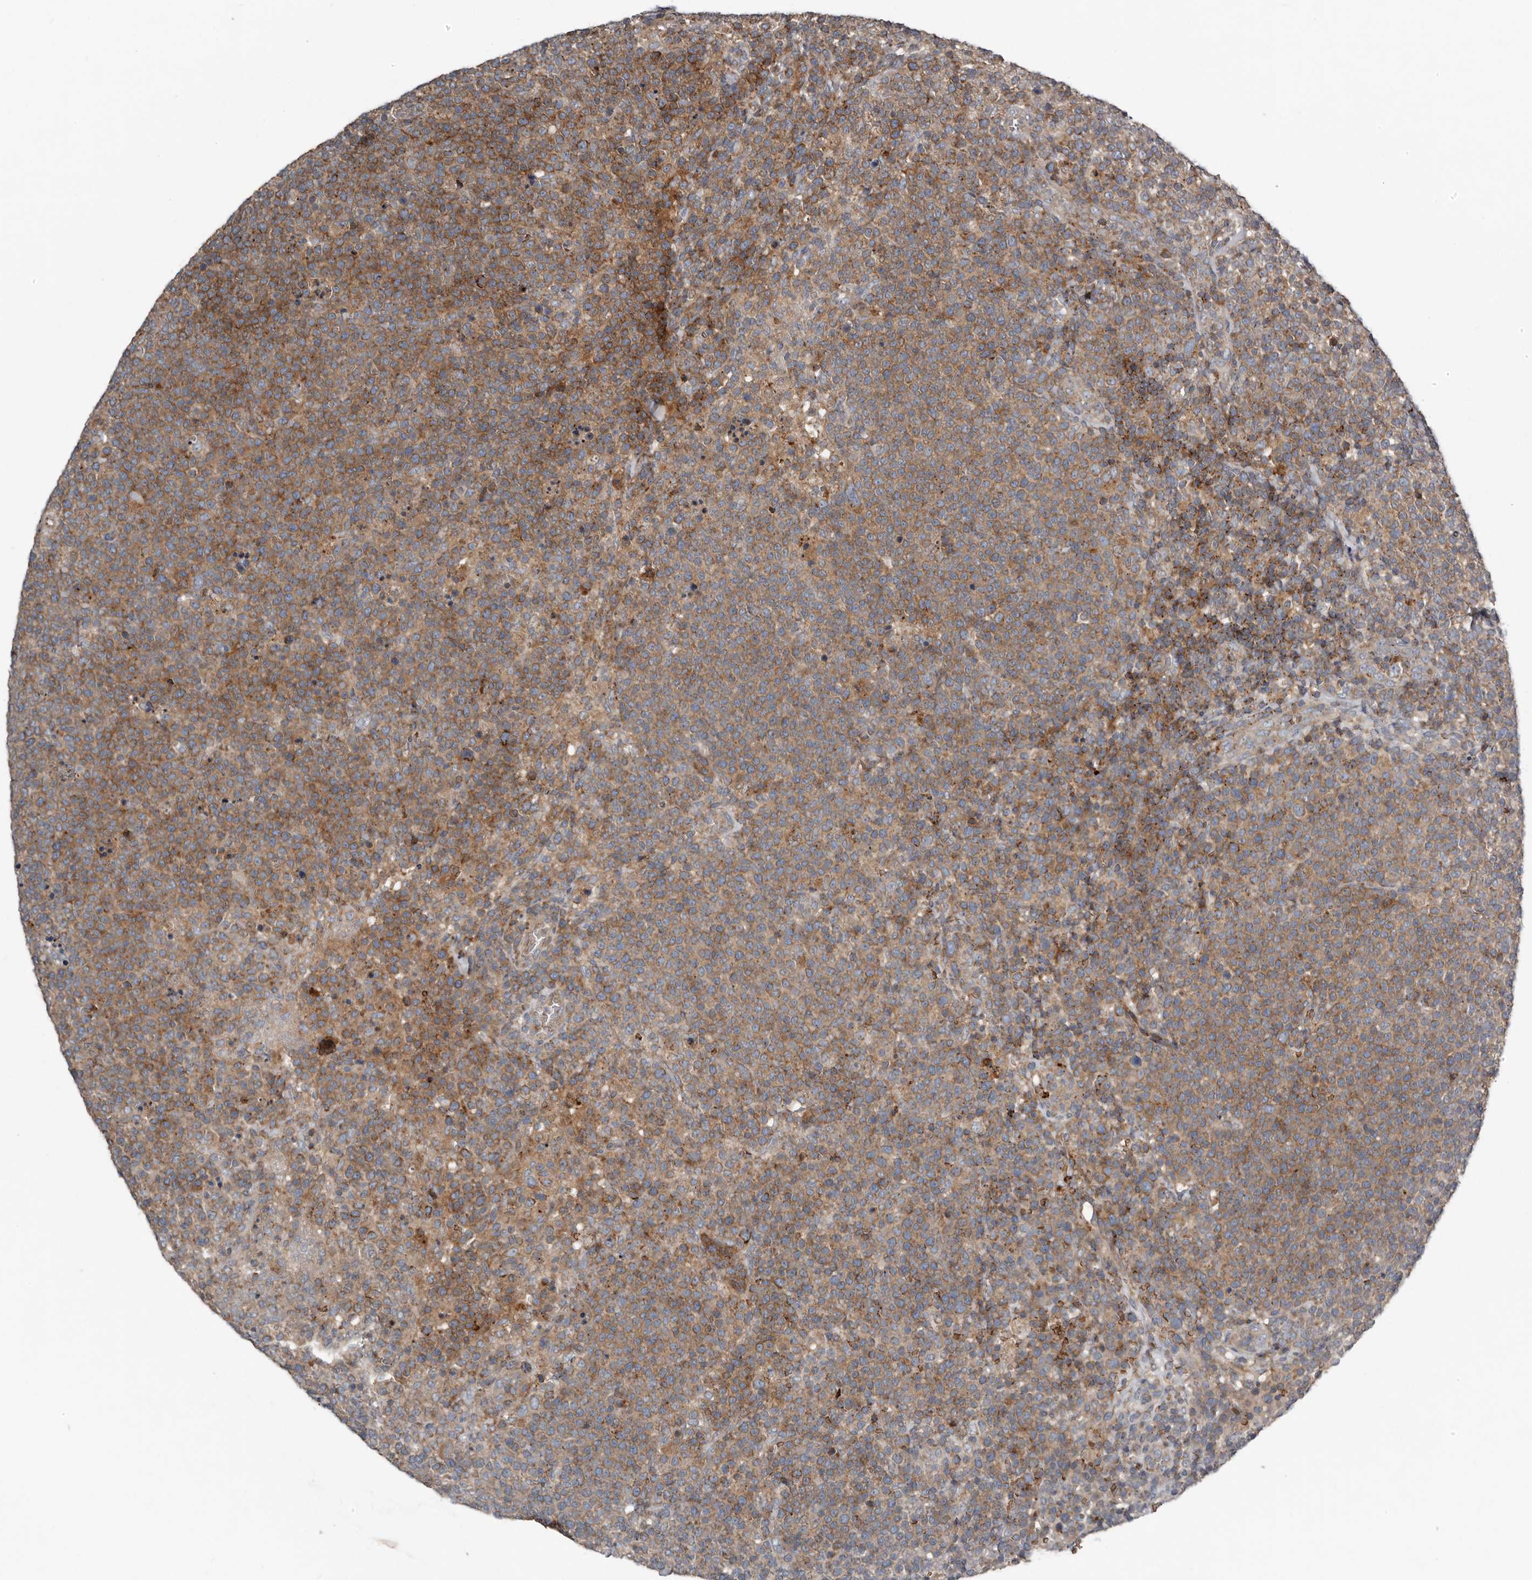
{"staining": {"intensity": "moderate", "quantity": ">75%", "location": "cytoplasmic/membranous"}, "tissue": "lymphoma", "cell_type": "Tumor cells", "image_type": "cancer", "snomed": [{"axis": "morphology", "description": "Malignant lymphoma, non-Hodgkin's type, High grade"}, {"axis": "topography", "description": "Lymph node"}], "caption": "DAB (3,3'-diaminobenzidine) immunohistochemical staining of malignant lymphoma, non-Hodgkin's type (high-grade) reveals moderate cytoplasmic/membranous protein expression in about >75% of tumor cells.", "gene": "FBXO31", "patient": {"sex": "male", "age": 61}}